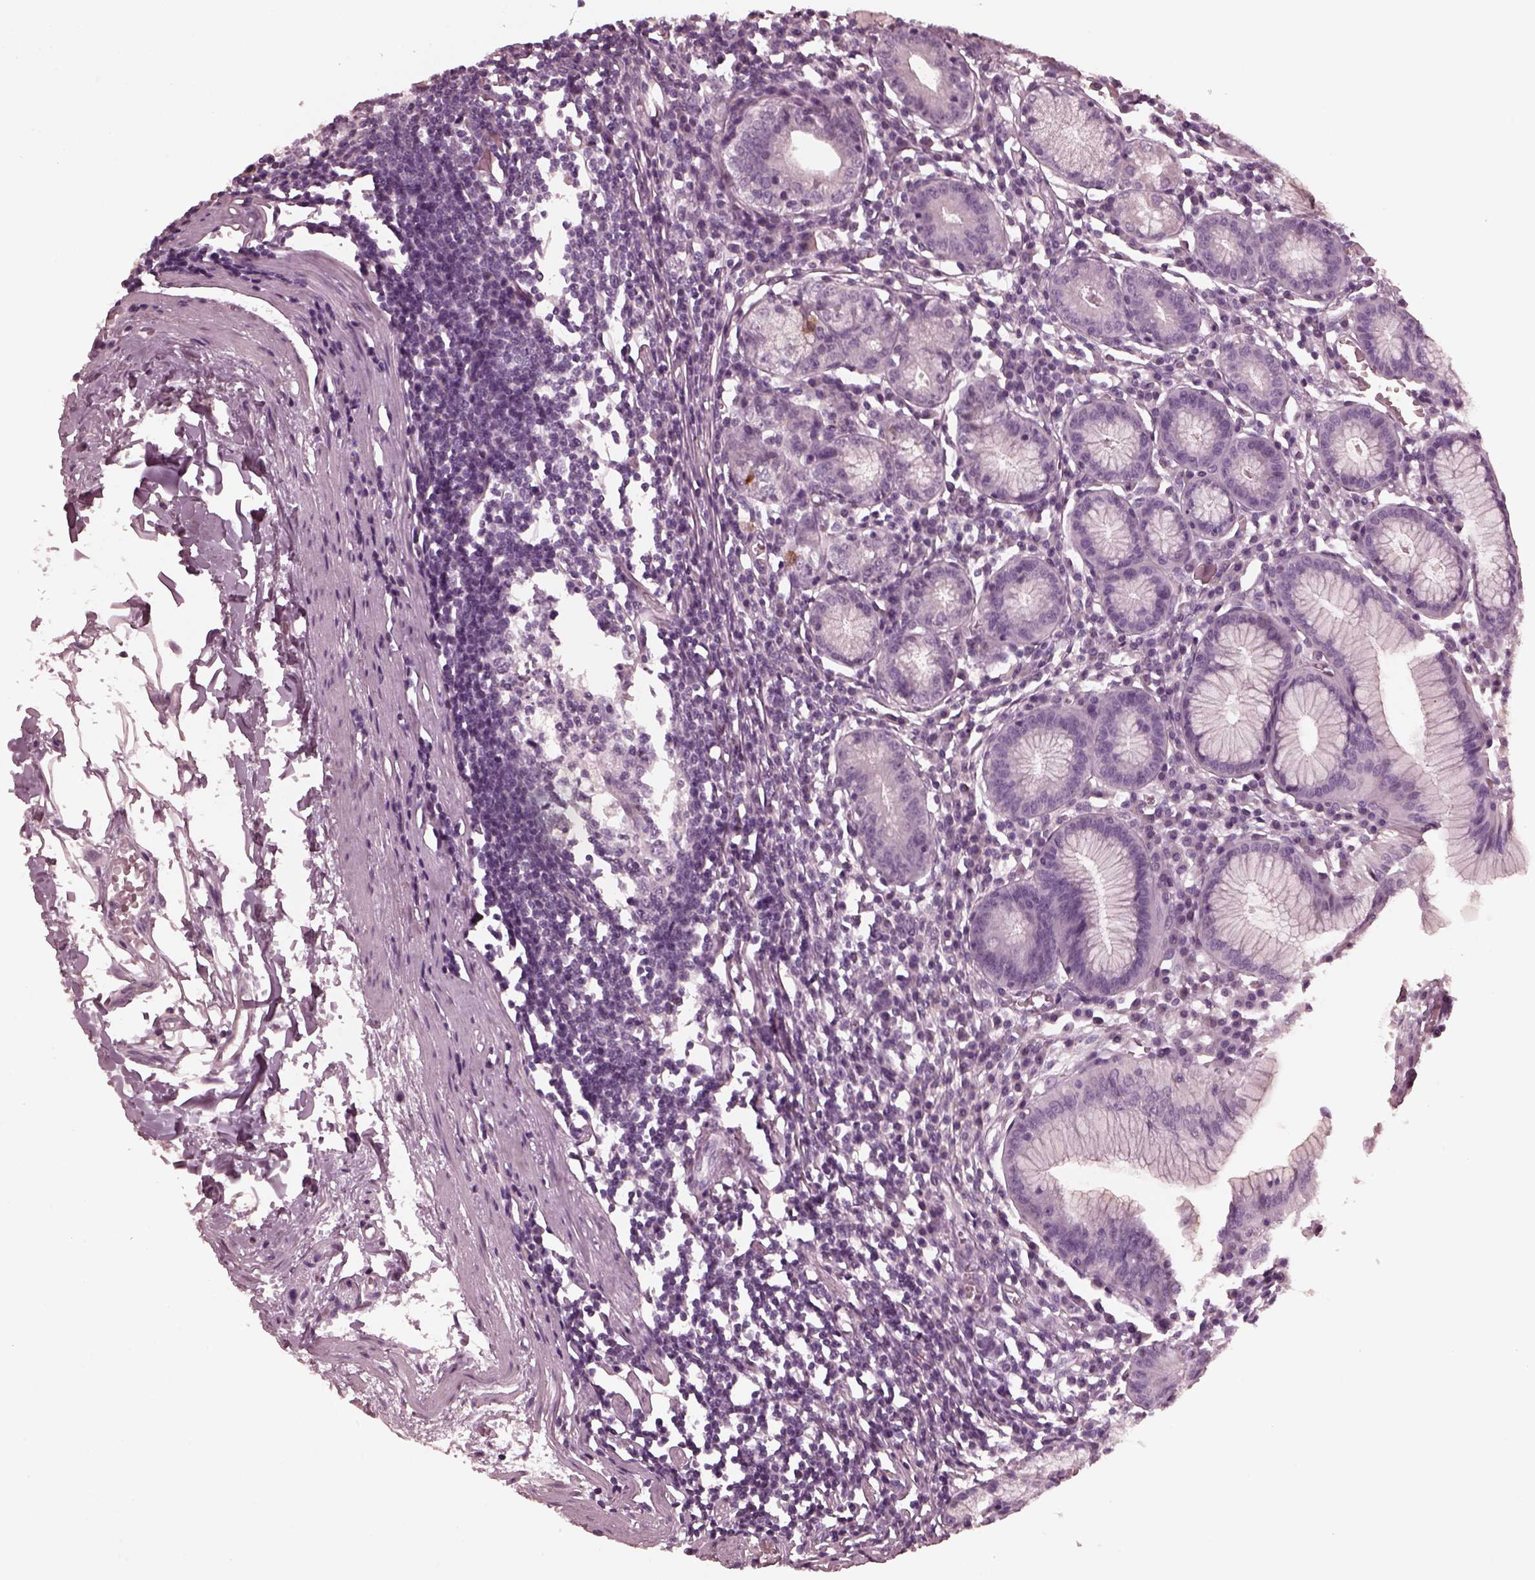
{"staining": {"intensity": "negative", "quantity": "none", "location": "none"}, "tissue": "stomach", "cell_type": "Glandular cells", "image_type": "normal", "snomed": [{"axis": "morphology", "description": "Normal tissue, NOS"}, {"axis": "topography", "description": "Stomach"}], "caption": "High magnification brightfield microscopy of benign stomach stained with DAB (brown) and counterstained with hematoxylin (blue): glandular cells show no significant expression. Brightfield microscopy of IHC stained with DAB (brown) and hematoxylin (blue), captured at high magnification.", "gene": "CGA", "patient": {"sex": "male", "age": 55}}